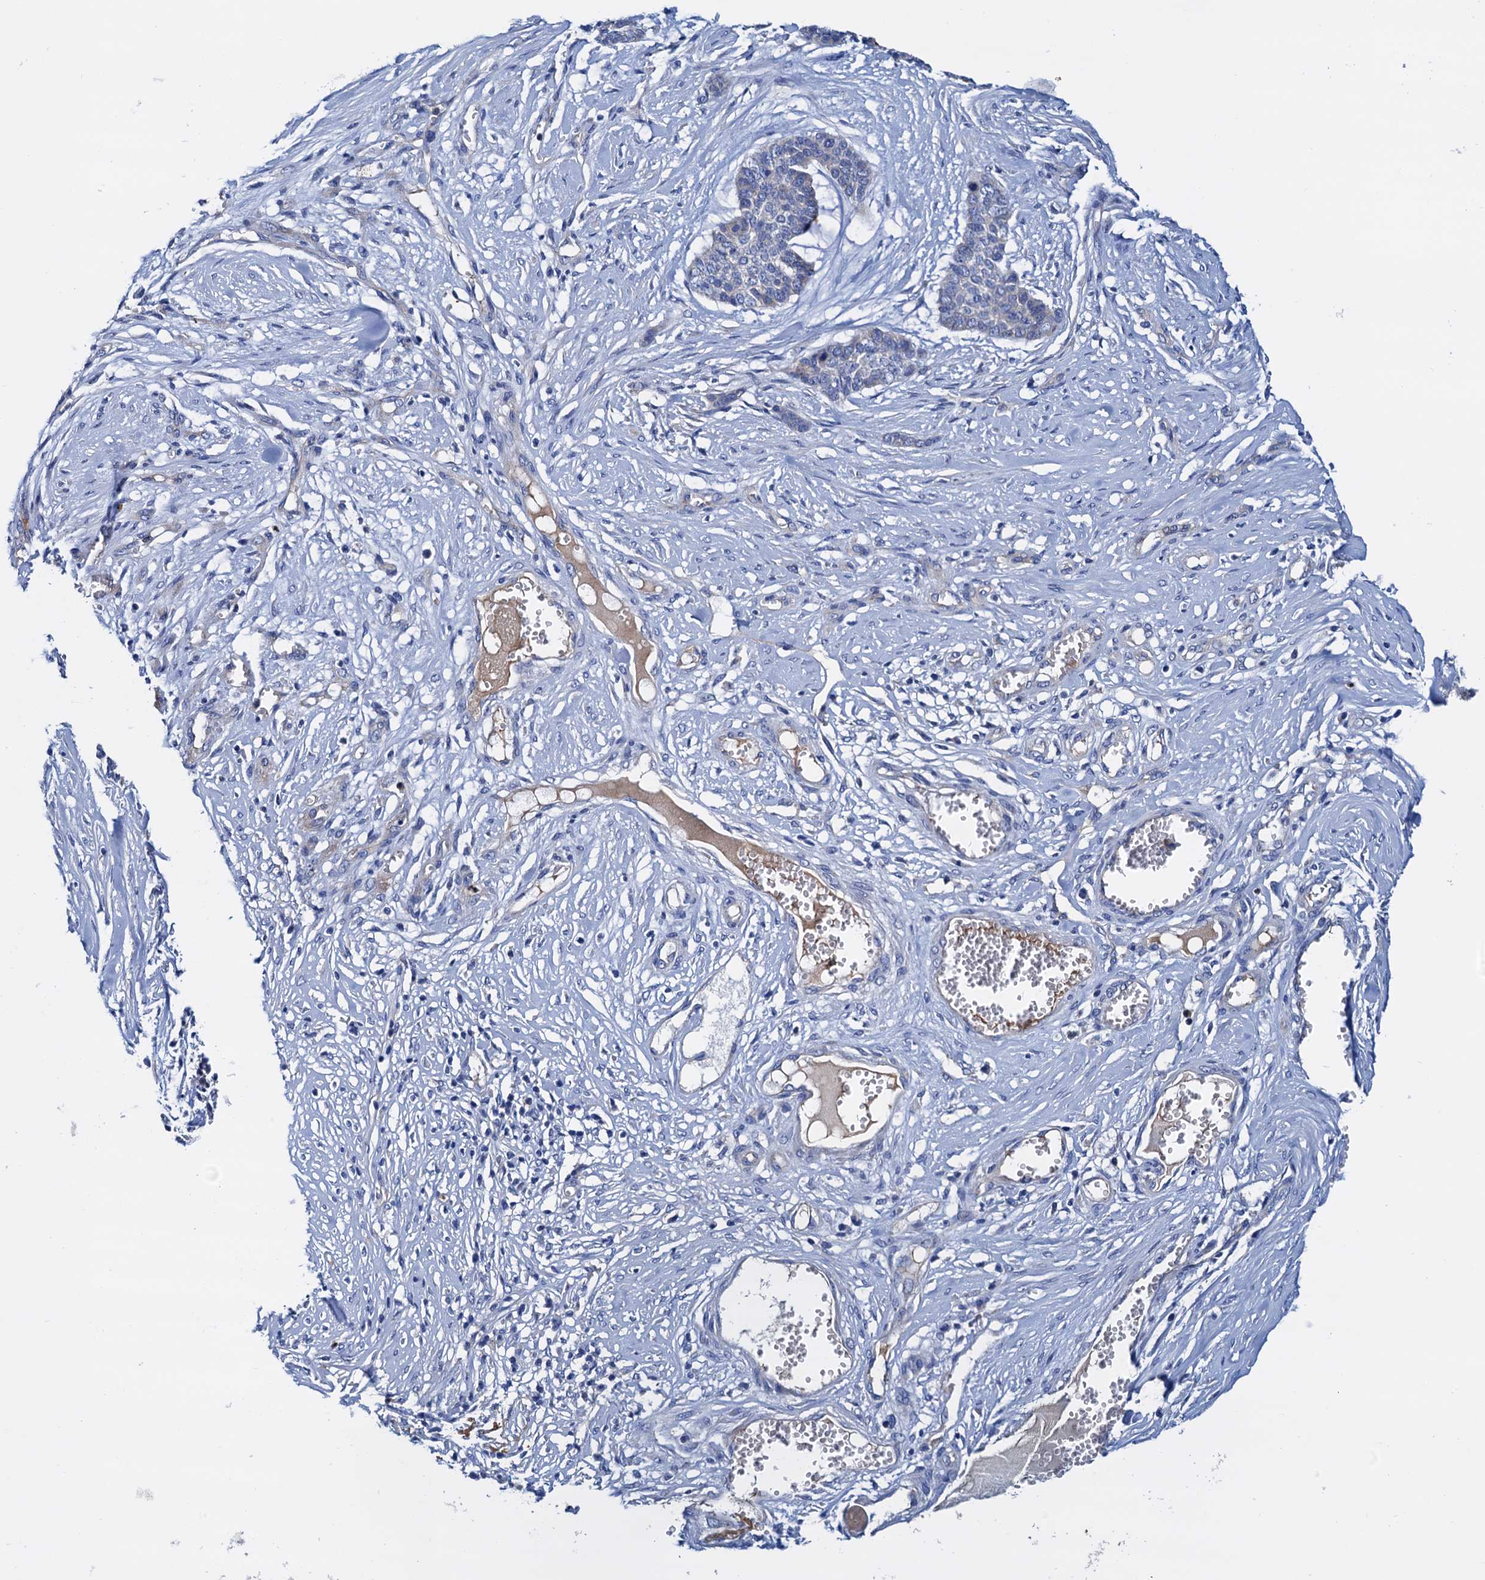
{"staining": {"intensity": "negative", "quantity": "none", "location": "none"}, "tissue": "skin cancer", "cell_type": "Tumor cells", "image_type": "cancer", "snomed": [{"axis": "morphology", "description": "Basal cell carcinoma"}, {"axis": "topography", "description": "Skin"}], "caption": "A micrograph of skin basal cell carcinoma stained for a protein reveals no brown staining in tumor cells.", "gene": "RASSF9", "patient": {"sex": "female", "age": 64}}